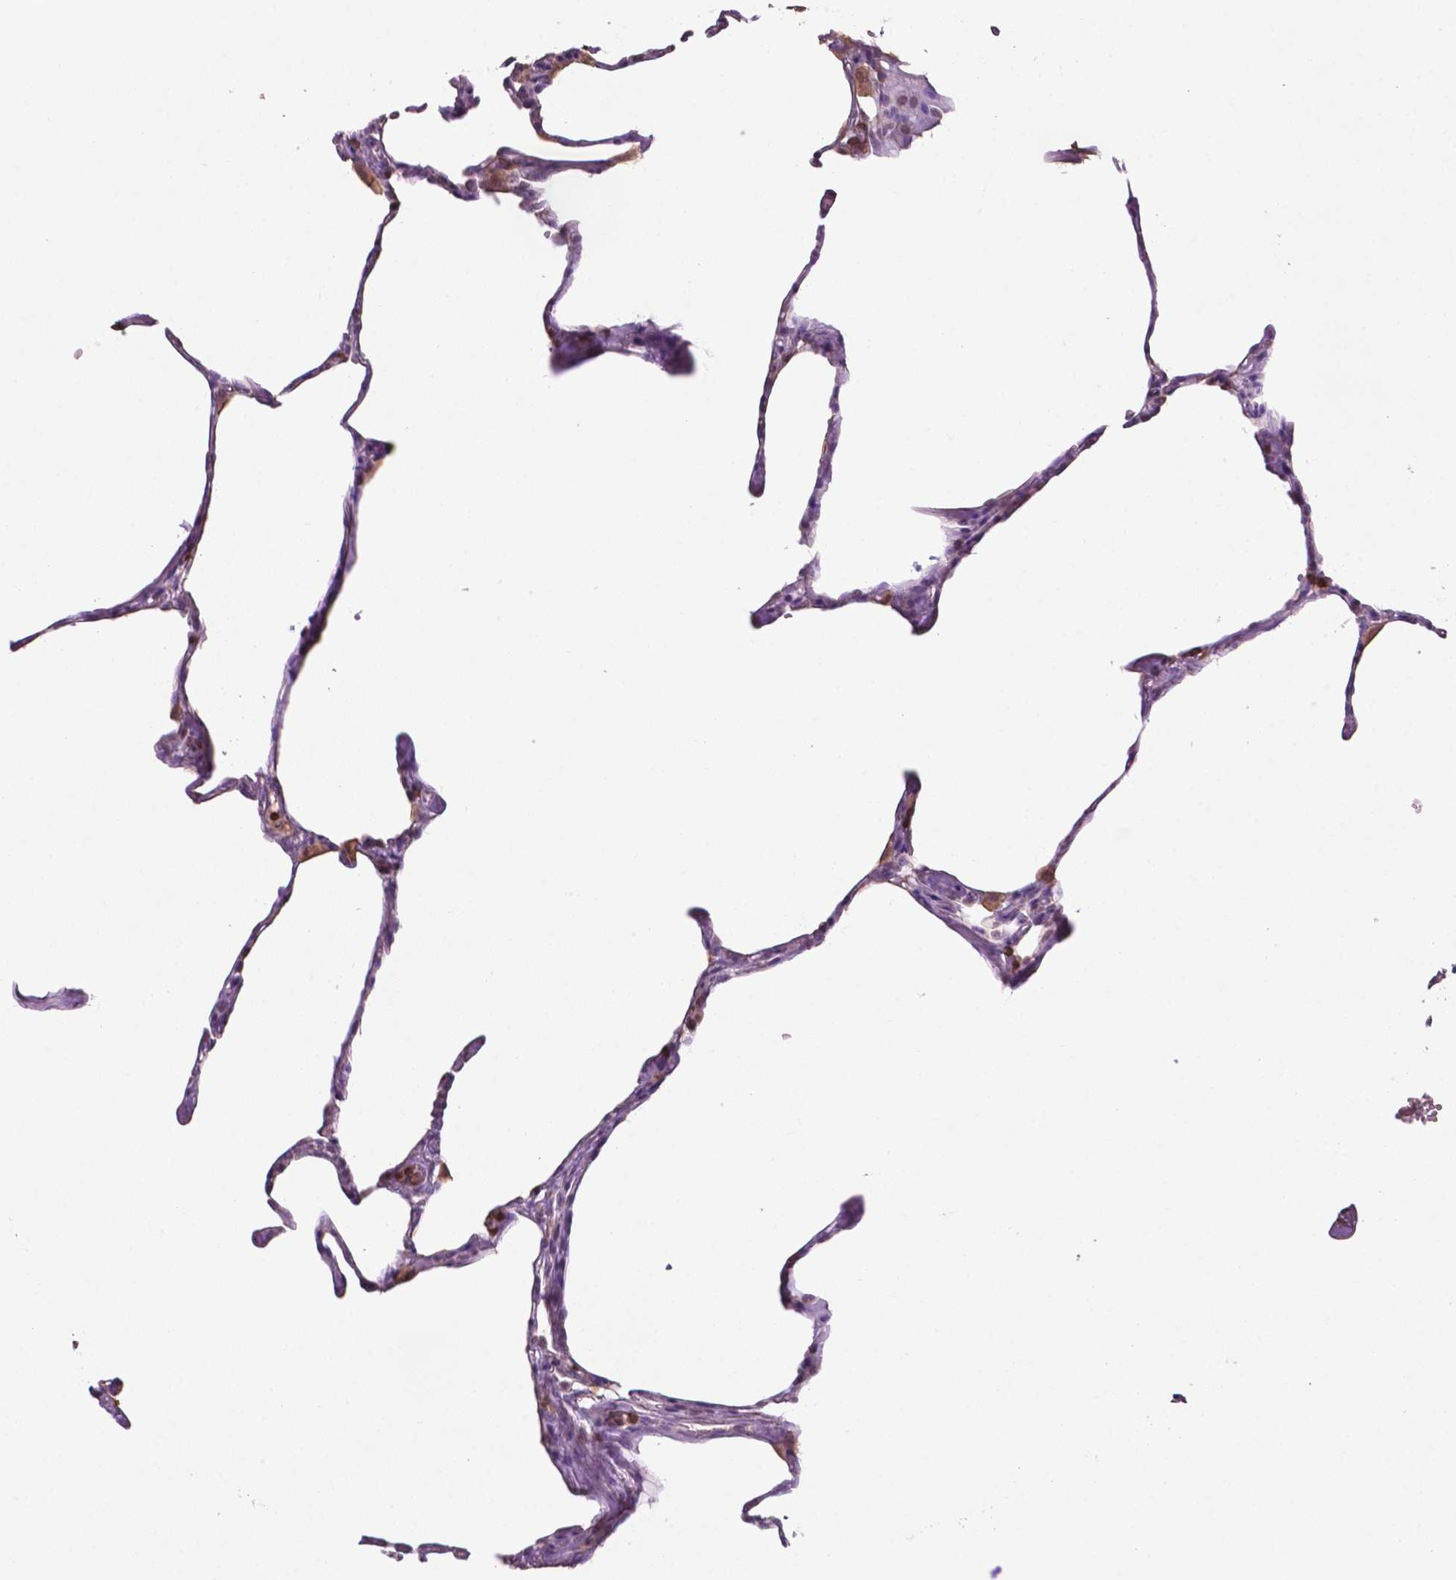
{"staining": {"intensity": "negative", "quantity": "none", "location": "none"}, "tissue": "lung", "cell_type": "Alveolar cells", "image_type": "normal", "snomed": [{"axis": "morphology", "description": "Normal tissue, NOS"}, {"axis": "topography", "description": "Lung"}], "caption": "Alveolar cells show no significant expression in benign lung. The staining is performed using DAB brown chromogen with nuclei counter-stained in using hematoxylin.", "gene": "TBC1D10C", "patient": {"sex": "male", "age": 65}}